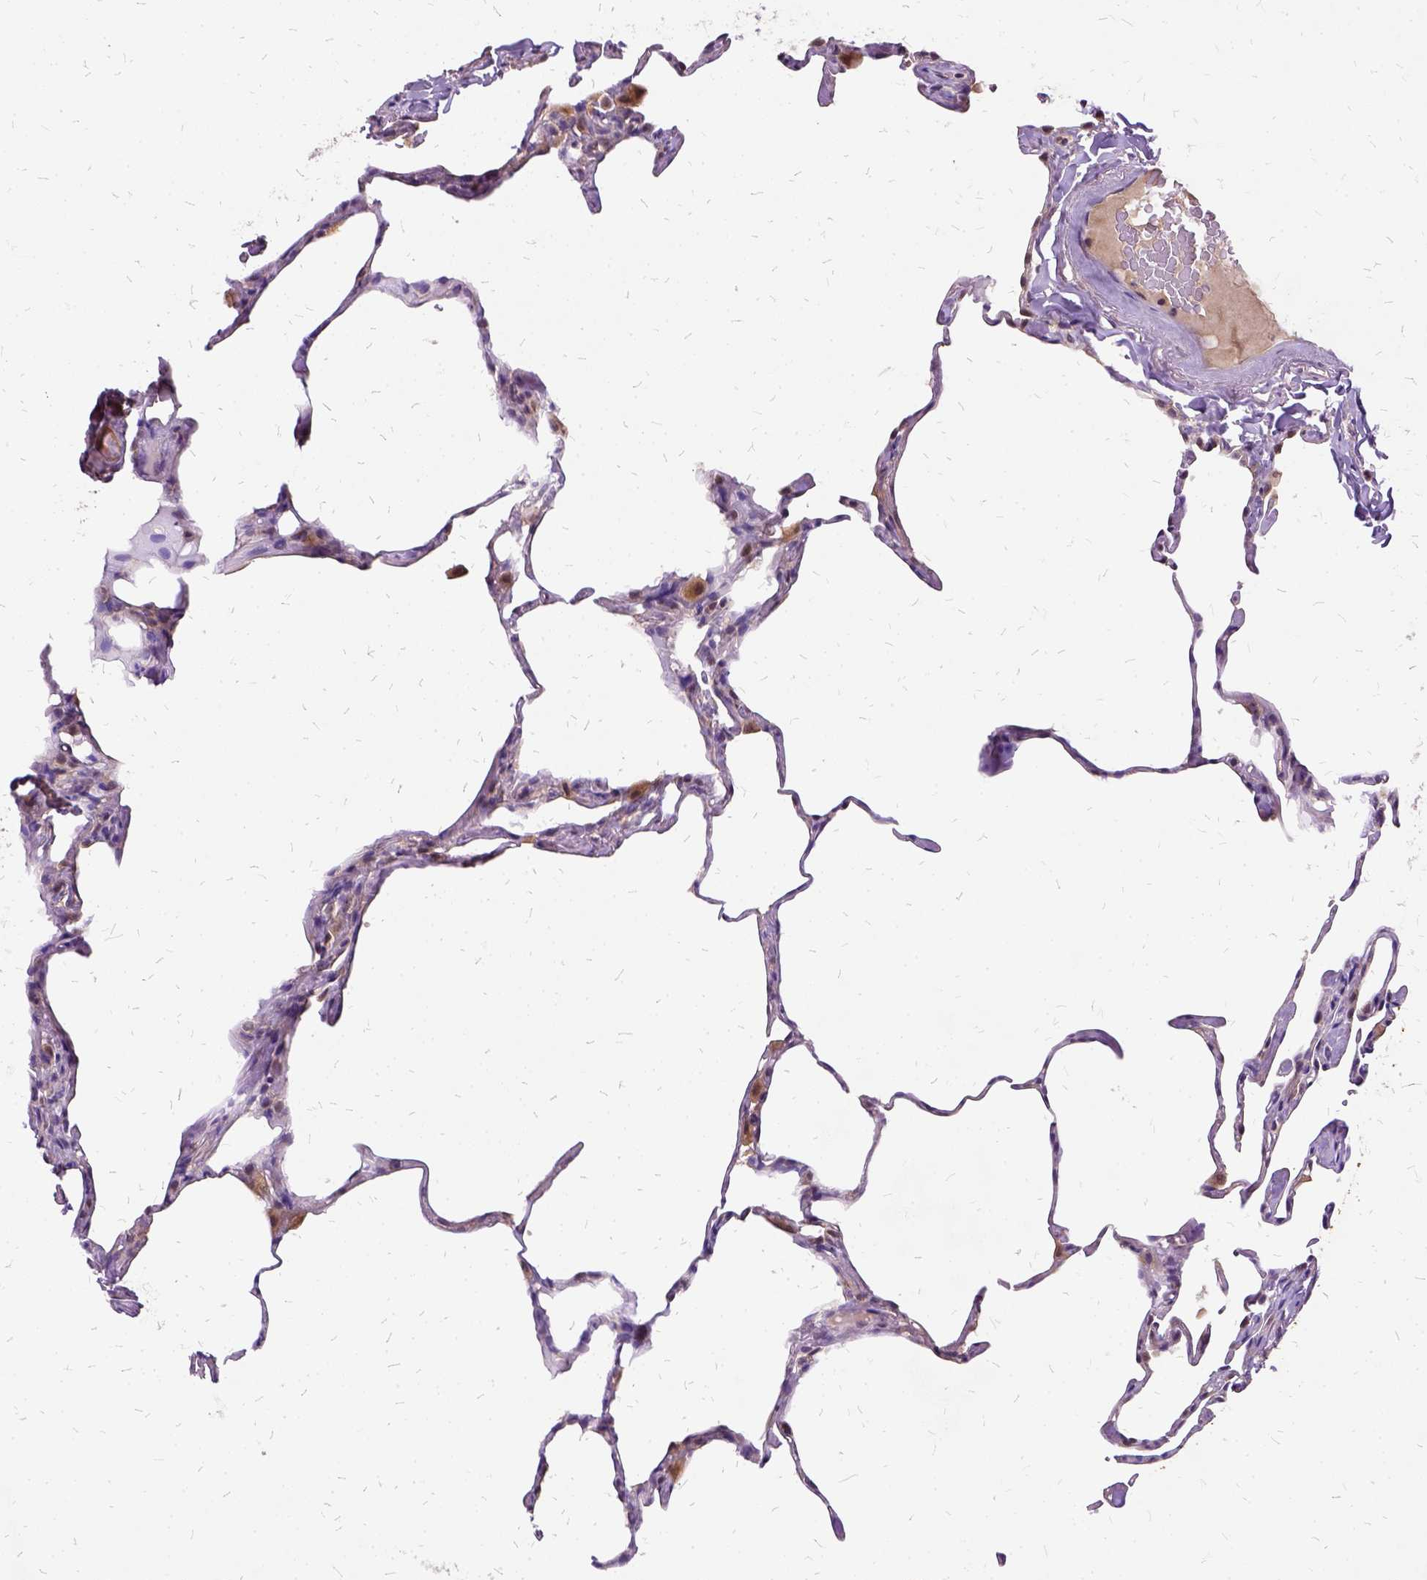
{"staining": {"intensity": "weak", "quantity": "25%-75%", "location": "cytoplasmic/membranous"}, "tissue": "lung", "cell_type": "Alveolar cells", "image_type": "normal", "snomed": [{"axis": "morphology", "description": "Normal tissue, NOS"}, {"axis": "topography", "description": "Lung"}], "caption": "A micrograph of lung stained for a protein exhibits weak cytoplasmic/membranous brown staining in alveolar cells.", "gene": "ILRUN", "patient": {"sex": "male", "age": 65}}